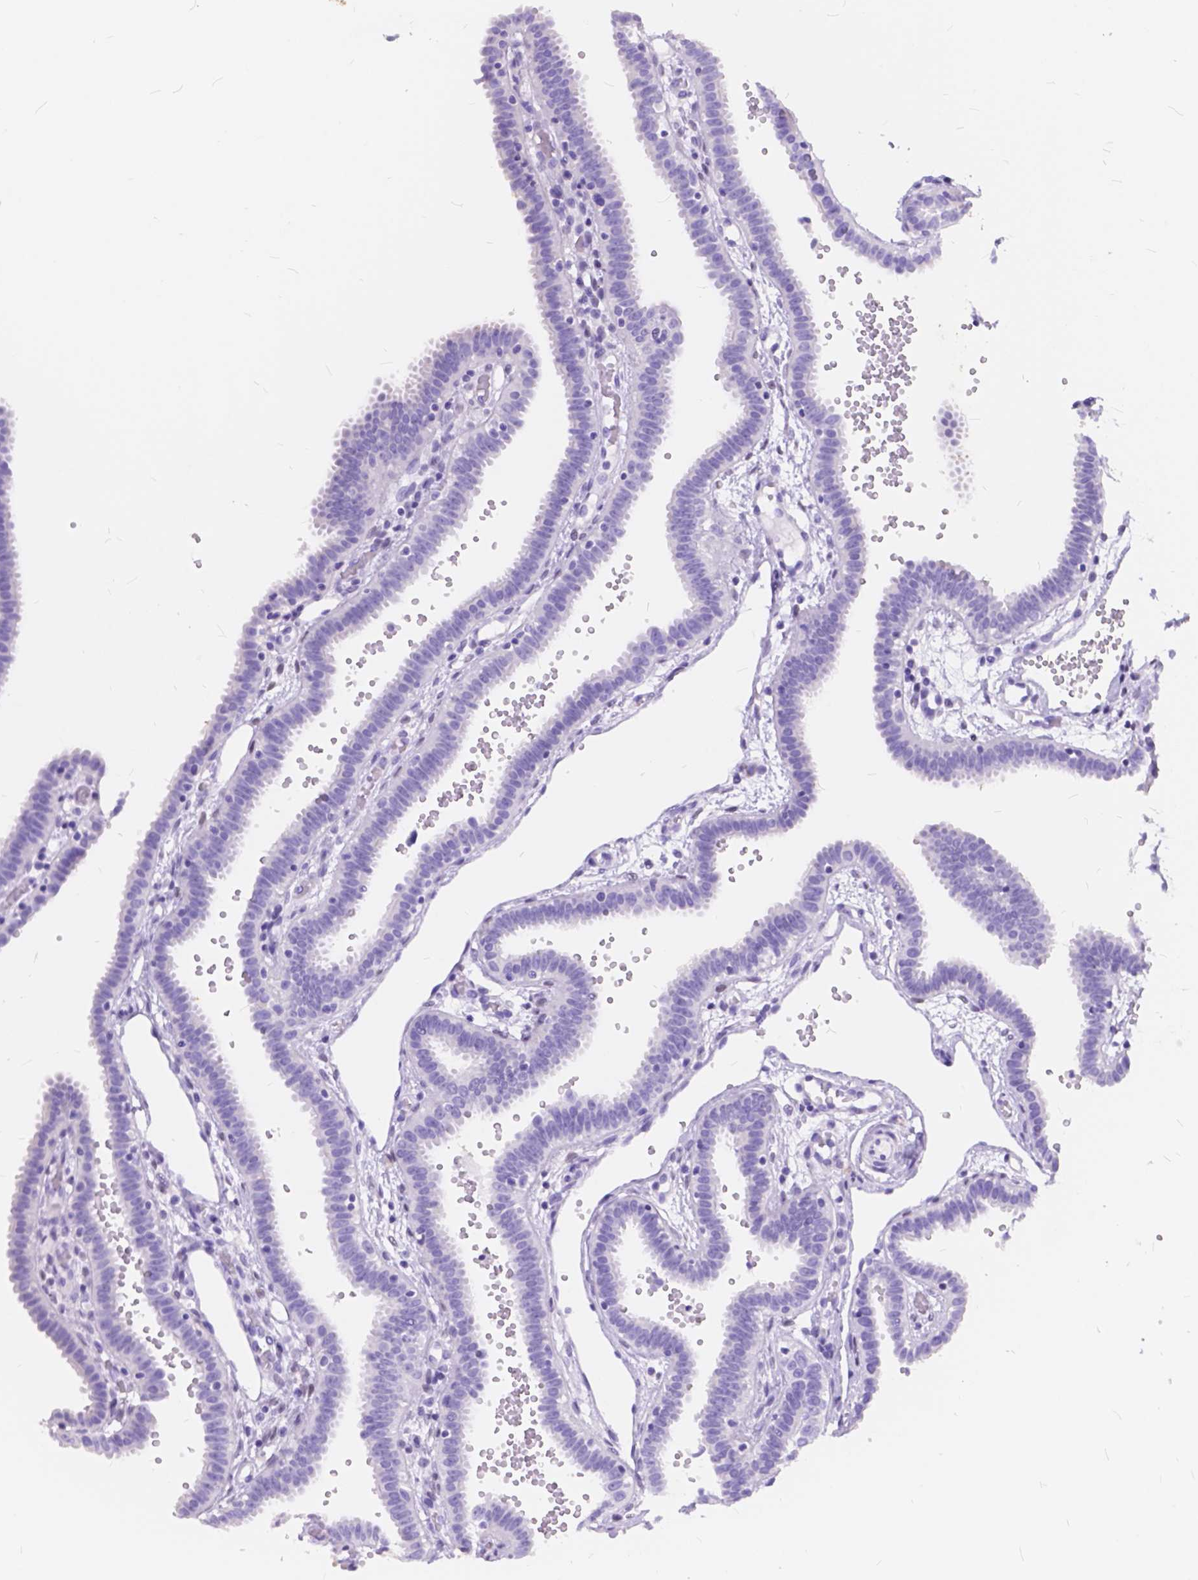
{"staining": {"intensity": "negative", "quantity": "none", "location": "none"}, "tissue": "fallopian tube", "cell_type": "Glandular cells", "image_type": "normal", "snomed": [{"axis": "morphology", "description": "Normal tissue, NOS"}, {"axis": "topography", "description": "Fallopian tube"}], "caption": "This is an IHC photomicrograph of normal human fallopian tube. There is no expression in glandular cells.", "gene": "FOXL2", "patient": {"sex": "female", "age": 37}}